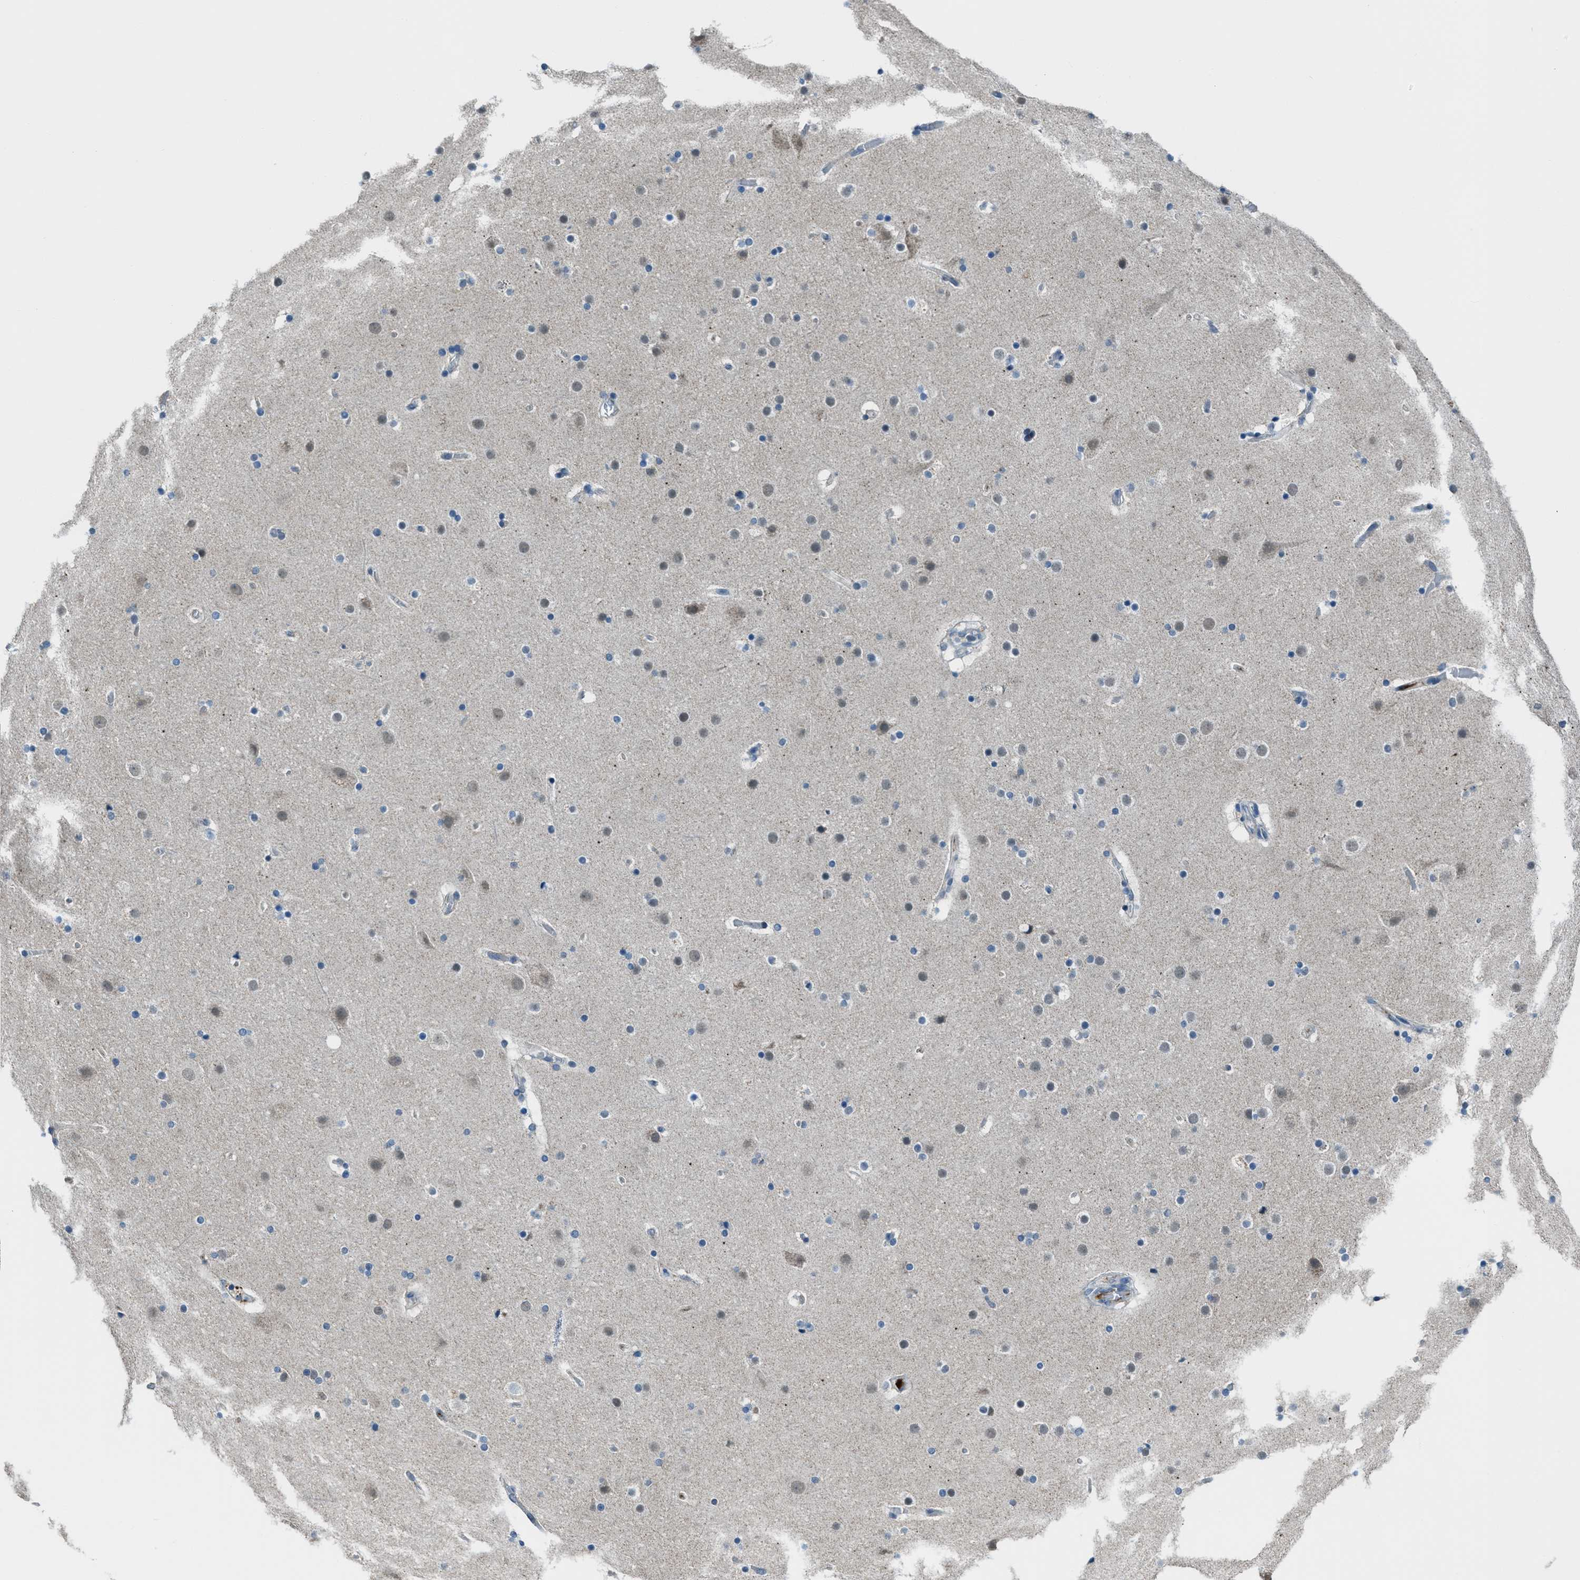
{"staining": {"intensity": "negative", "quantity": "none", "location": "none"}, "tissue": "cerebral cortex", "cell_type": "Endothelial cells", "image_type": "normal", "snomed": [{"axis": "morphology", "description": "Normal tissue, NOS"}, {"axis": "topography", "description": "Cerebral cortex"}], "caption": "IHC photomicrograph of benign cerebral cortex: cerebral cortex stained with DAB exhibits no significant protein positivity in endothelial cells.", "gene": "CDON", "patient": {"sex": "male", "age": 57}}